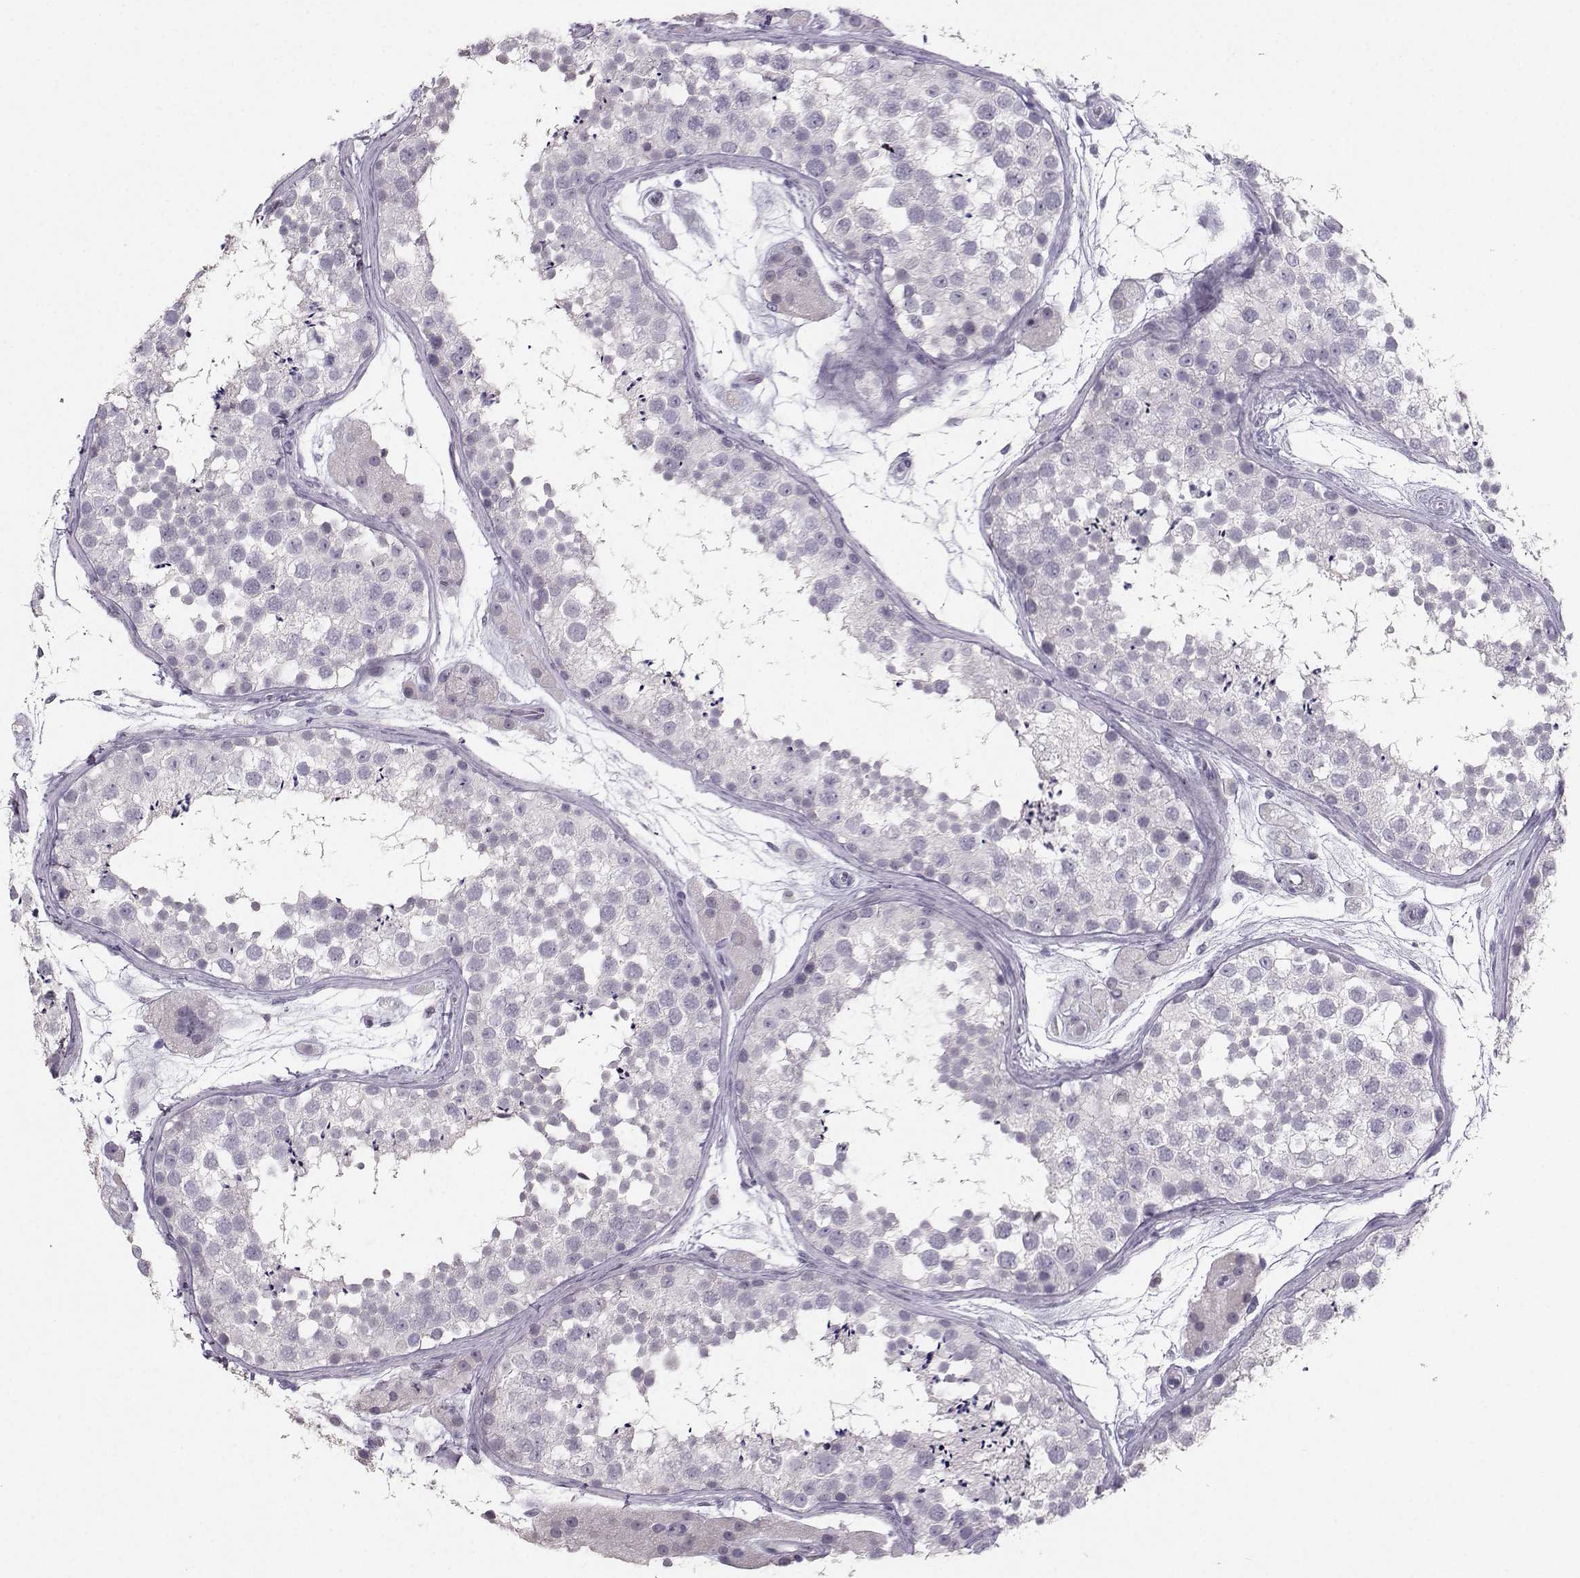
{"staining": {"intensity": "negative", "quantity": "none", "location": "none"}, "tissue": "testis", "cell_type": "Cells in seminiferous ducts", "image_type": "normal", "snomed": [{"axis": "morphology", "description": "Normal tissue, NOS"}, {"axis": "topography", "description": "Testis"}], "caption": "Immunohistochemistry (IHC) image of unremarkable testis: testis stained with DAB (3,3'-diaminobenzidine) reveals no significant protein staining in cells in seminiferous ducts. Nuclei are stained in blue.", "gene": "PKP2", "patient": {"sex": "male", "age": 41}}